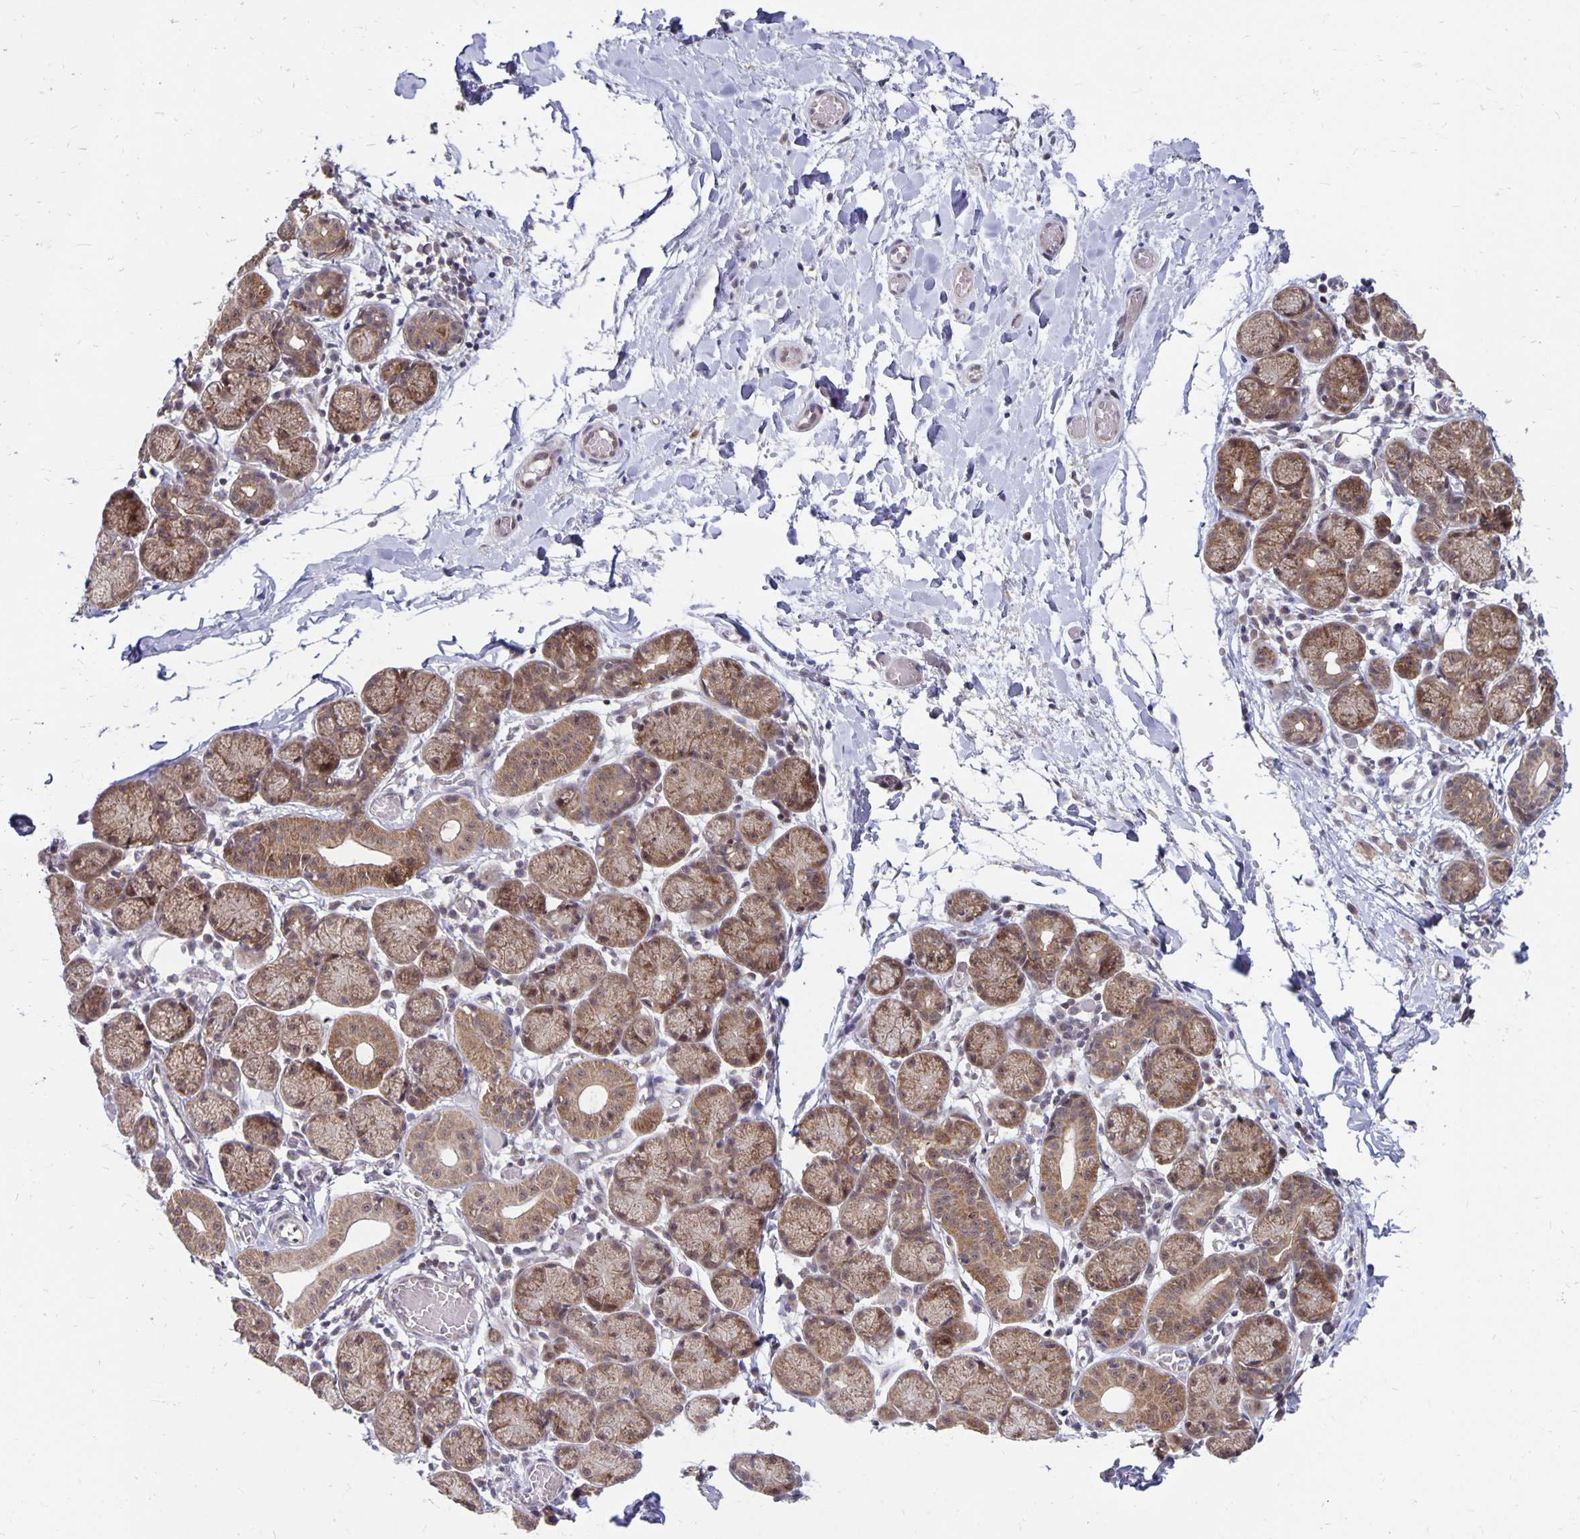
{"staining": {"intensity": "moderate", "quantity": ">75%", "location": "cytoplasmic/membranous,nuclear"}, "tissue": "salivary gland", "cell_type": "Glandular cells", "image_type": "normal", "snomed": [{"axis": "morphology", "description": "Normal tissue, NOS"}, {"axis": "topography", "description": "Salivary gland"}], "caption": "Glandular cells display medium levels of moderate cytoplasmic/membranous,nuclear staining in about >75% of cells in normal human salivary gland. (DAB = brown stain, brightfield microscopy at high magnification).", "gene": "EXOC6B", "patient": {"sex": "female", "age": 24}}